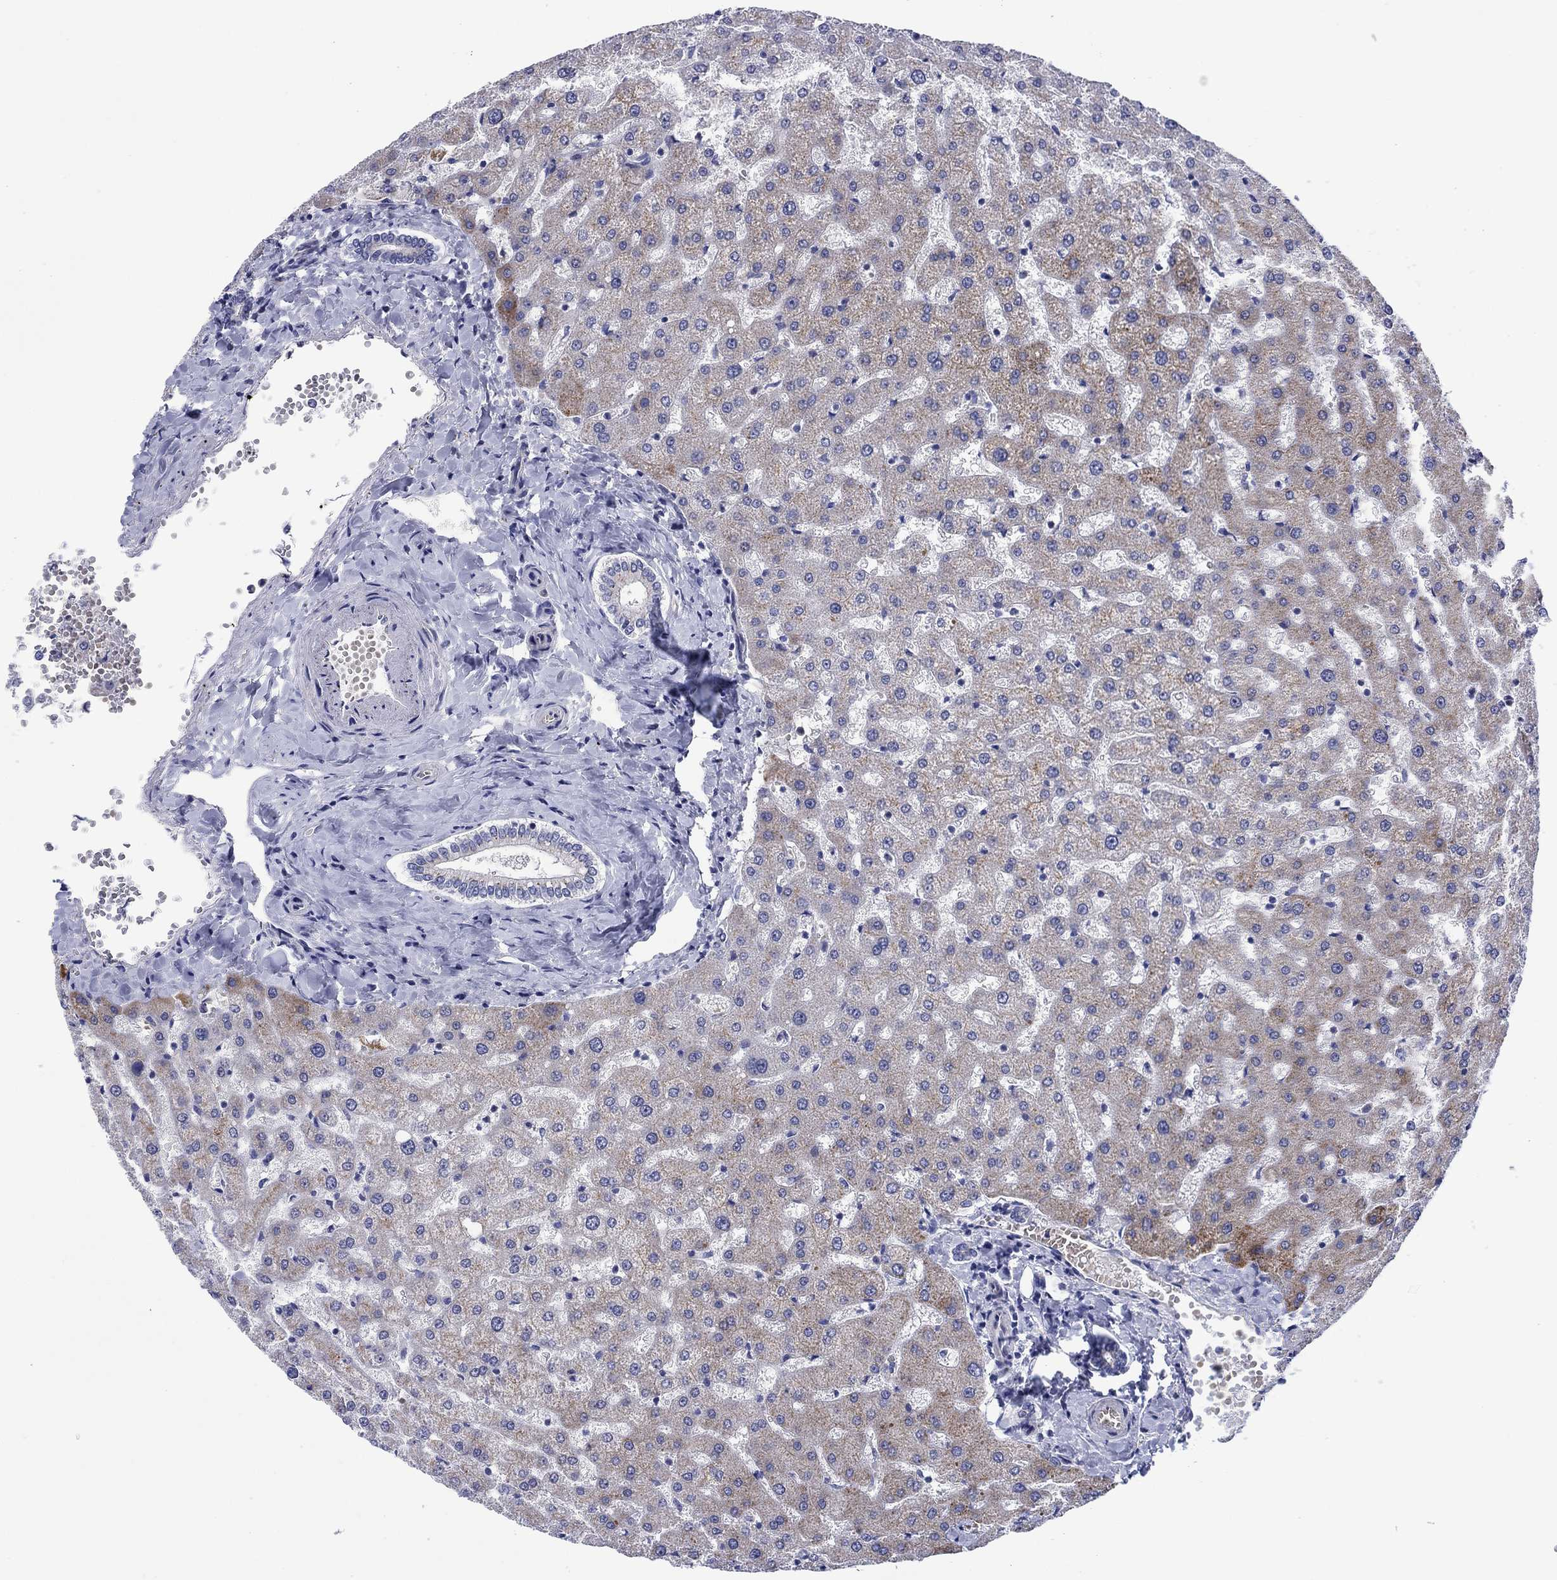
{"staining": {"intensity": "negative", "quantity": "none", "location": "none"}, "tissue": "liver", "cell_type": "Cholangiocytes", "image_type": "normal", "snomed": [{"axis": "morphology", "description": "Normal tissue, NOS"}, {"axis": "topography", "description": "Liver"}], "caption": "DAB immunohistochemical staining of benign human liver reveals no significant staining in cholangiocytes. (Brightfield microscopy of DAB immunohistochemistry (IHC) at high magnification).", "gene": "SVEP1", "patient": {"sex": "female", "age": 50}}